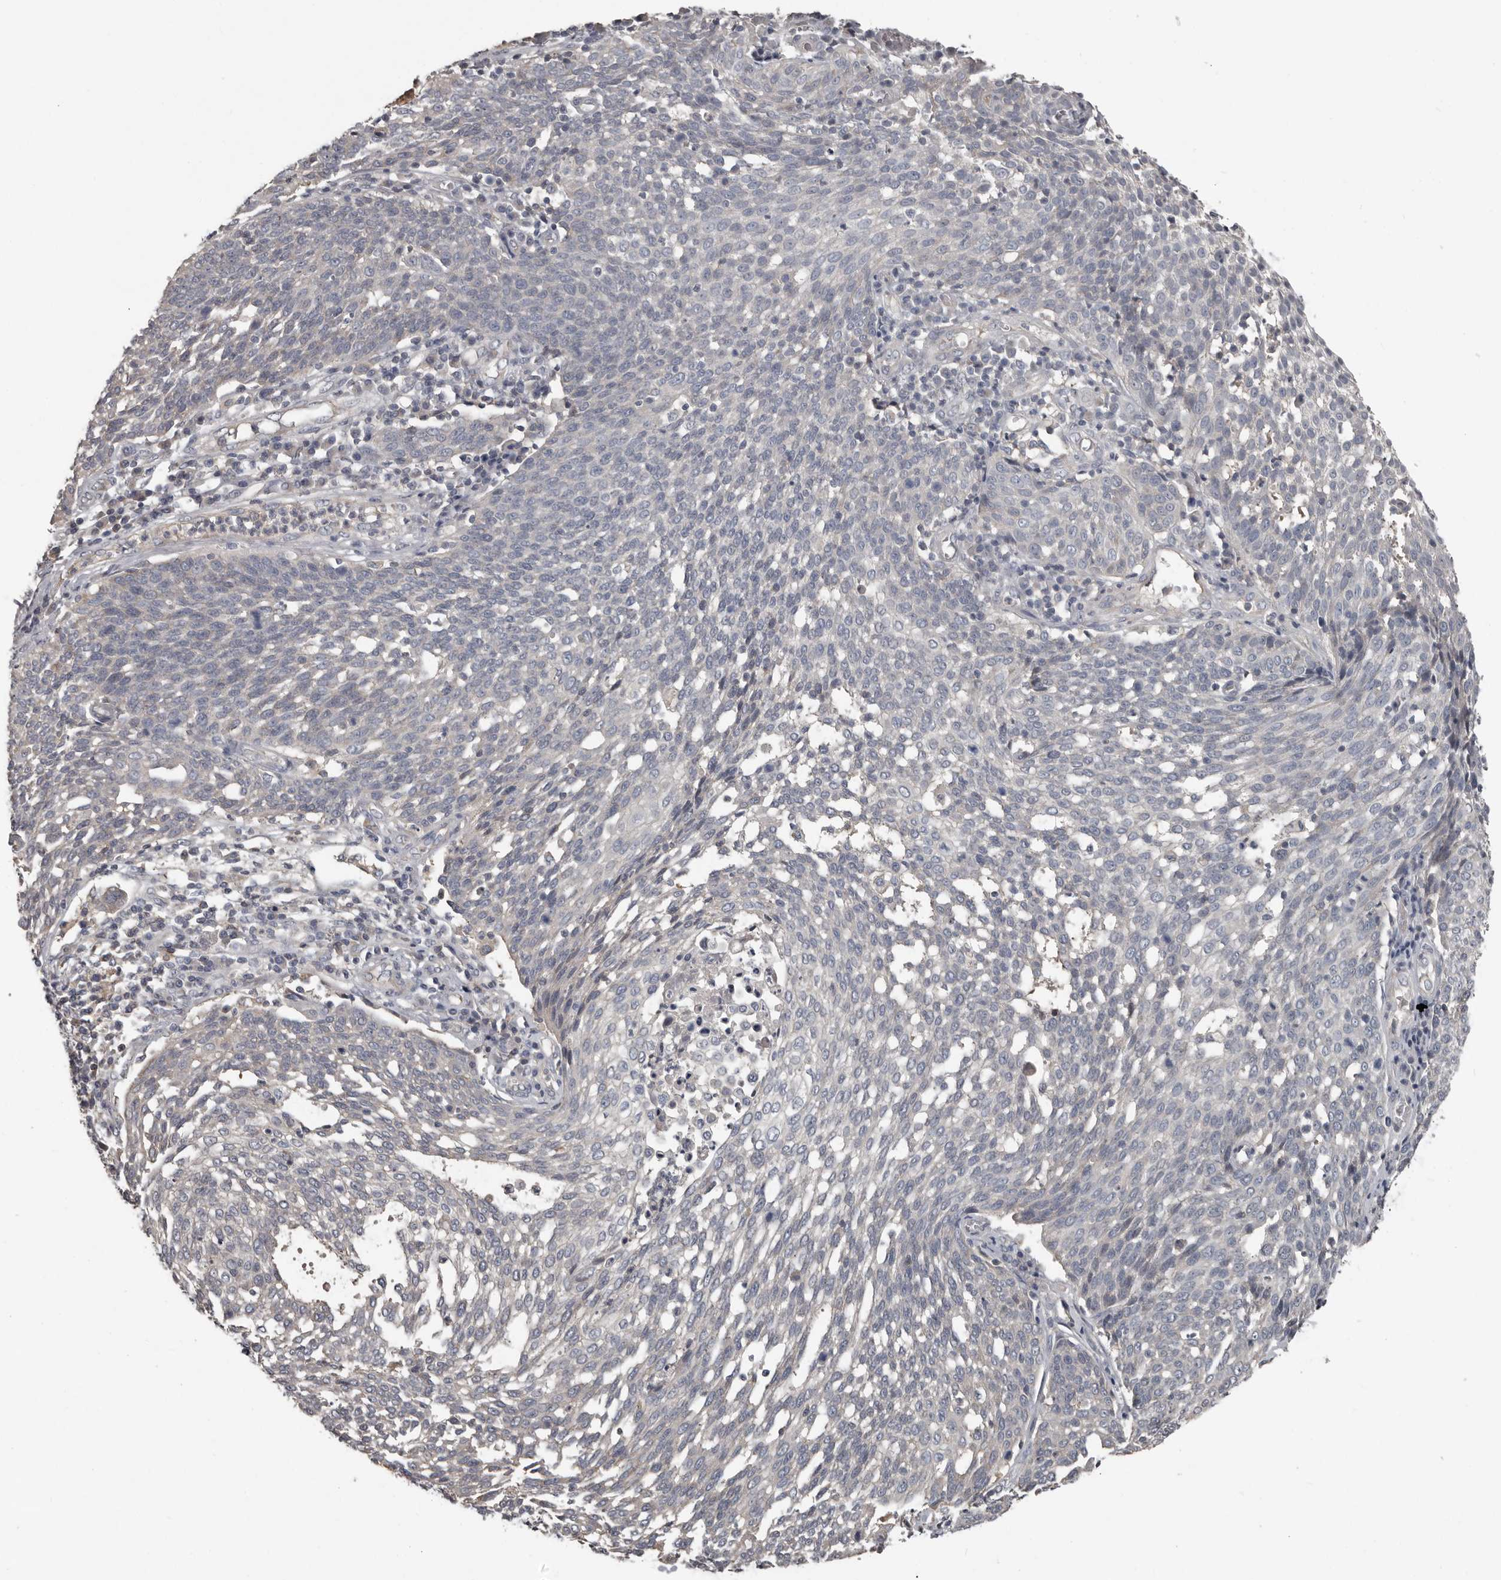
{"staining": {"intensity": "negative", "quantity": "none", "location": "none"}, "tissue": "cervical cancer", "cell_type": "Tumor cells", "image_type": "cancer", "snomed": [{"axis": "morphology", "description": "Squamous cell carcinoma, NOS"}, {"axis": "topography", "description": "Cervix"}], "caption": "This is an immunohistochemistry photomicrograph of squamous cell carcinoma (cervical). There is no positivity in tumor cells.", "gene": "CA6", "patient": {"sex": "female", "age": 34}}